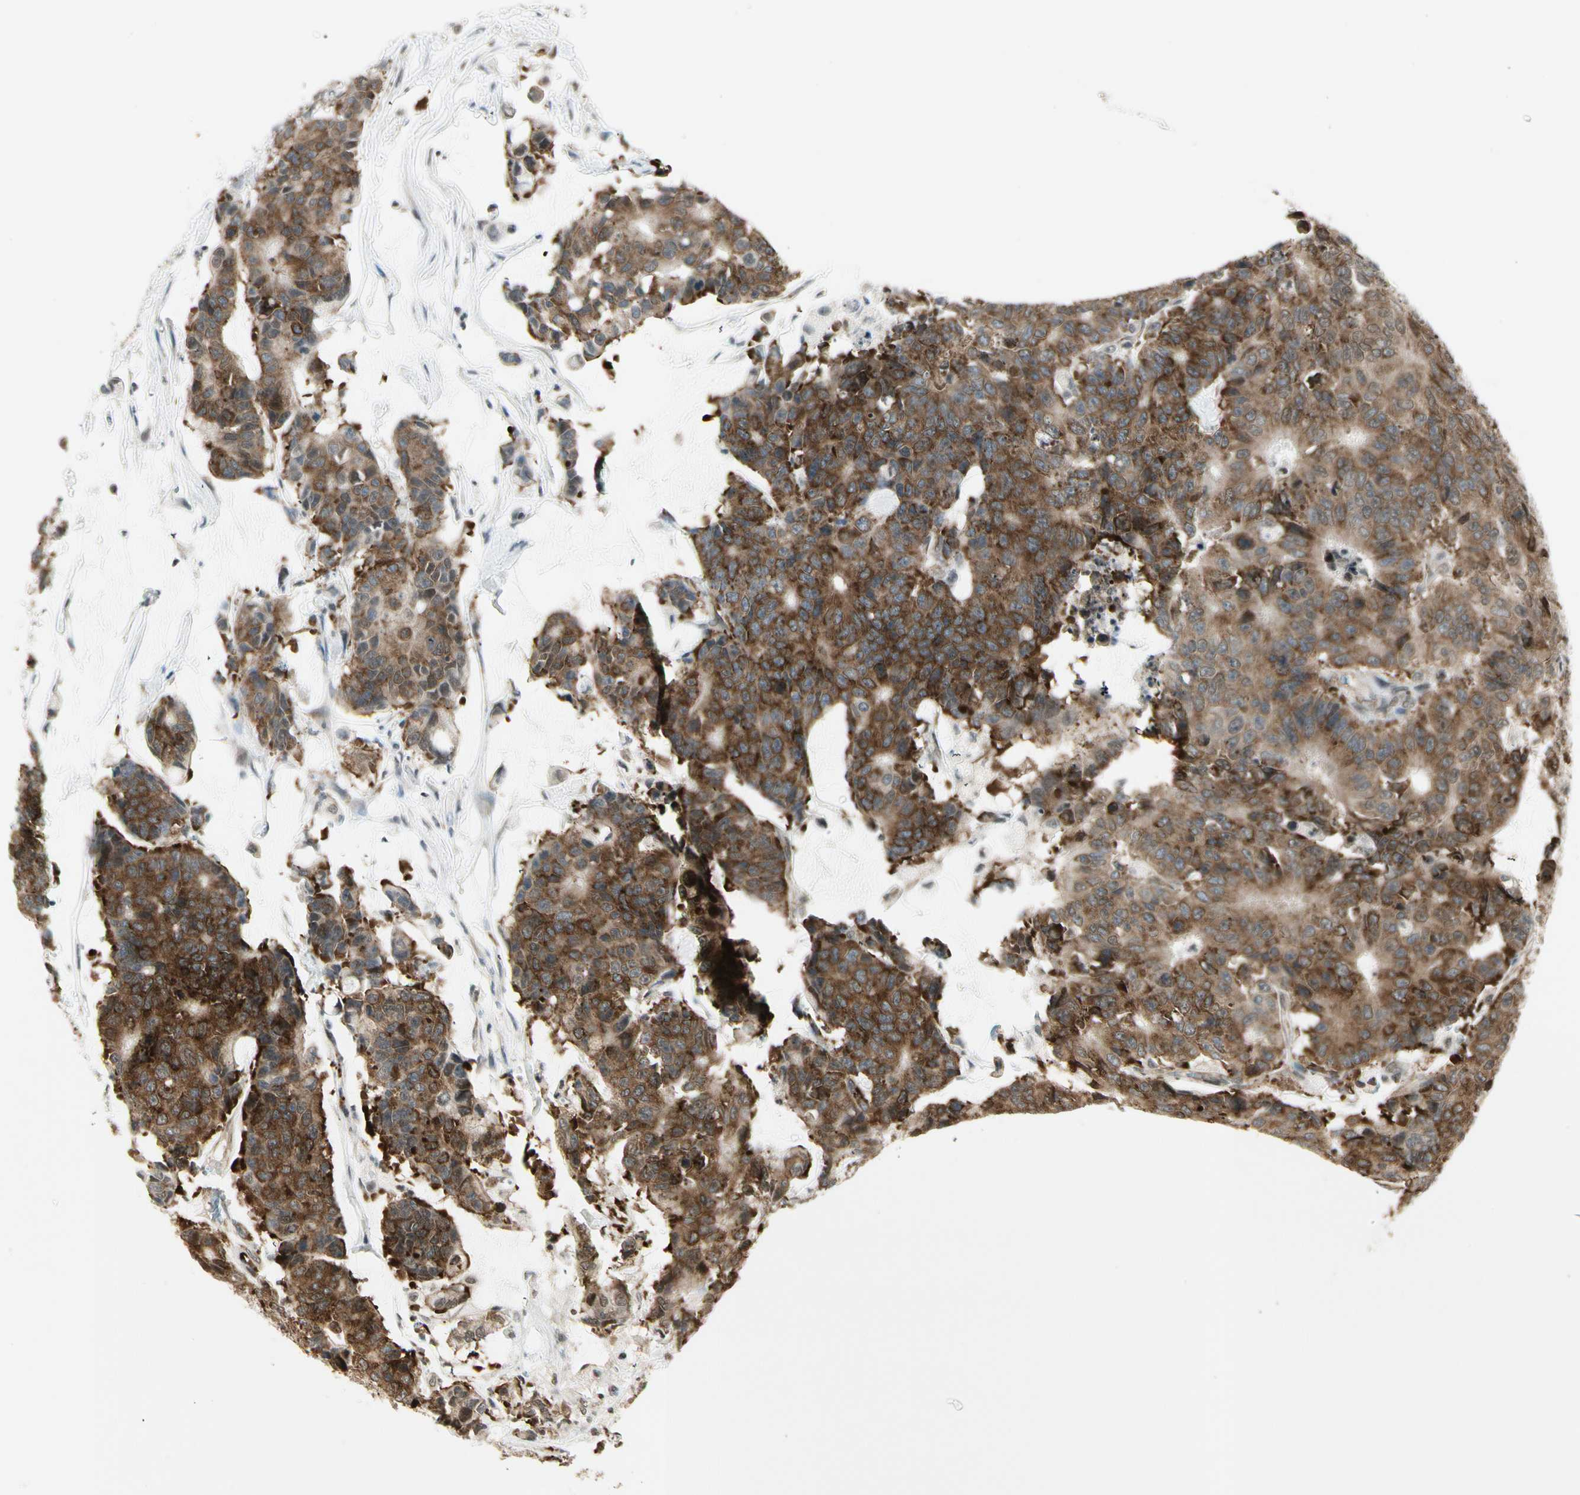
{"staining": {"intensity": "strong", "quantity": "25%-75%", "location": "cytoplasmic/membranous"}, "tissue": "colorectal cancer", "cell_type": "Tumor cells", "image_type": "cancer", "snomed": [{"axis": "morphology", "description": "Adenocarcinoma, NOS"}, {"axis": "topography", "description": "Colon"}], "caption": "Human colorectal adenocarcinoma stained with a protein marker reveals strong staining in tumor cells.", "gene": "SMN2", "patient": {"sex": "female", "age": 86}}